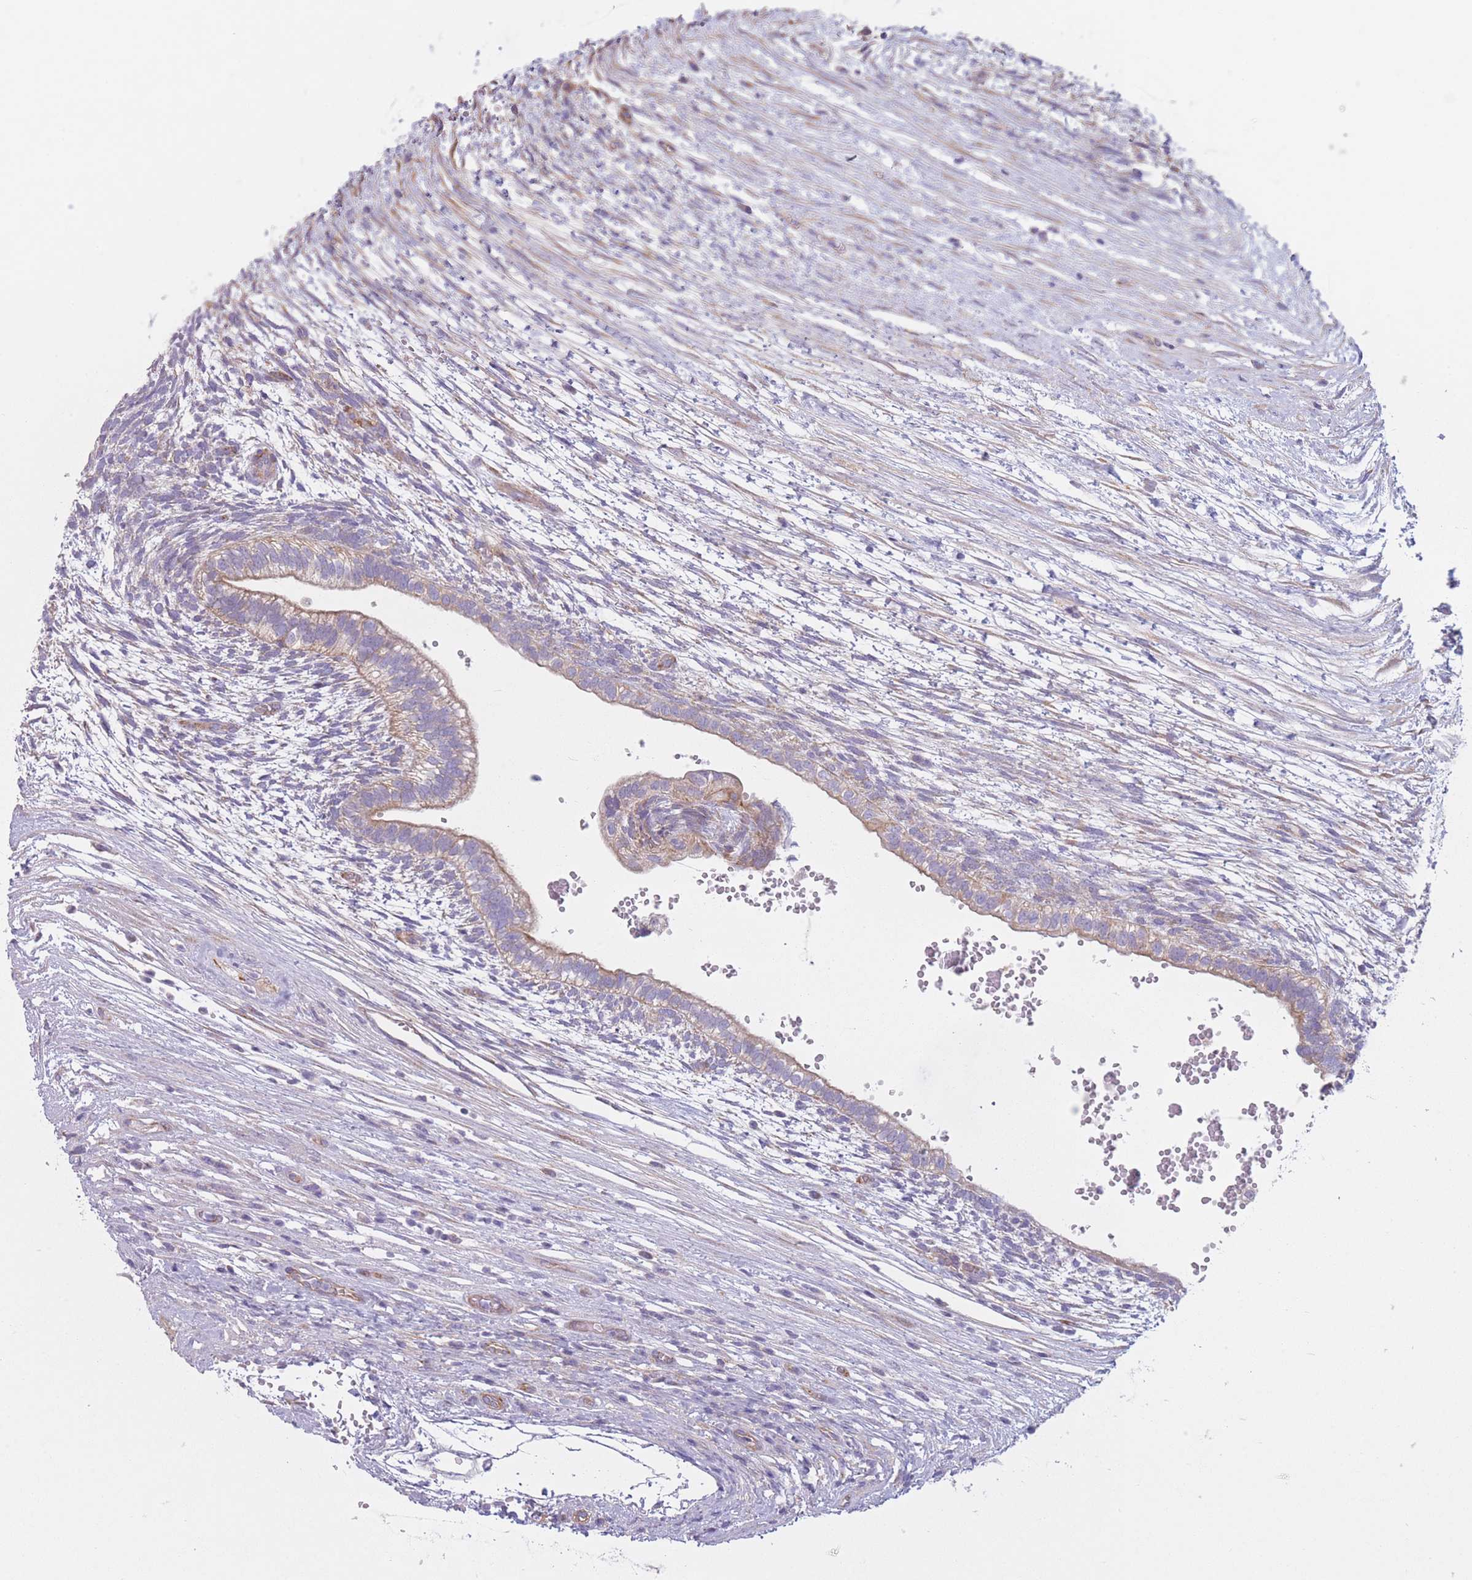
{"staining": {"intensity": "weak", "quantity": "25%-75%", "location": "cytoplasmic/membranous"}, "tissue": "testis cancer", "cell_type": "Tumor cells", "image_type": "cancer", "snomed": [{"axis": "morphology", "description": "Normal tissue, NOS"}, {"axis": "morphology", "description": "Carcinoma, Embryonal, NOS"}, {"axis": "topography", "description": "Testis"}], "caption": "Testis embryonal carcinoma stained for a protein demonstrates weak cytoplasmic/membranous positivity in tumor cells.", "gene": "SERPINB3", "patient": {"sex": "male", "age": 32}}